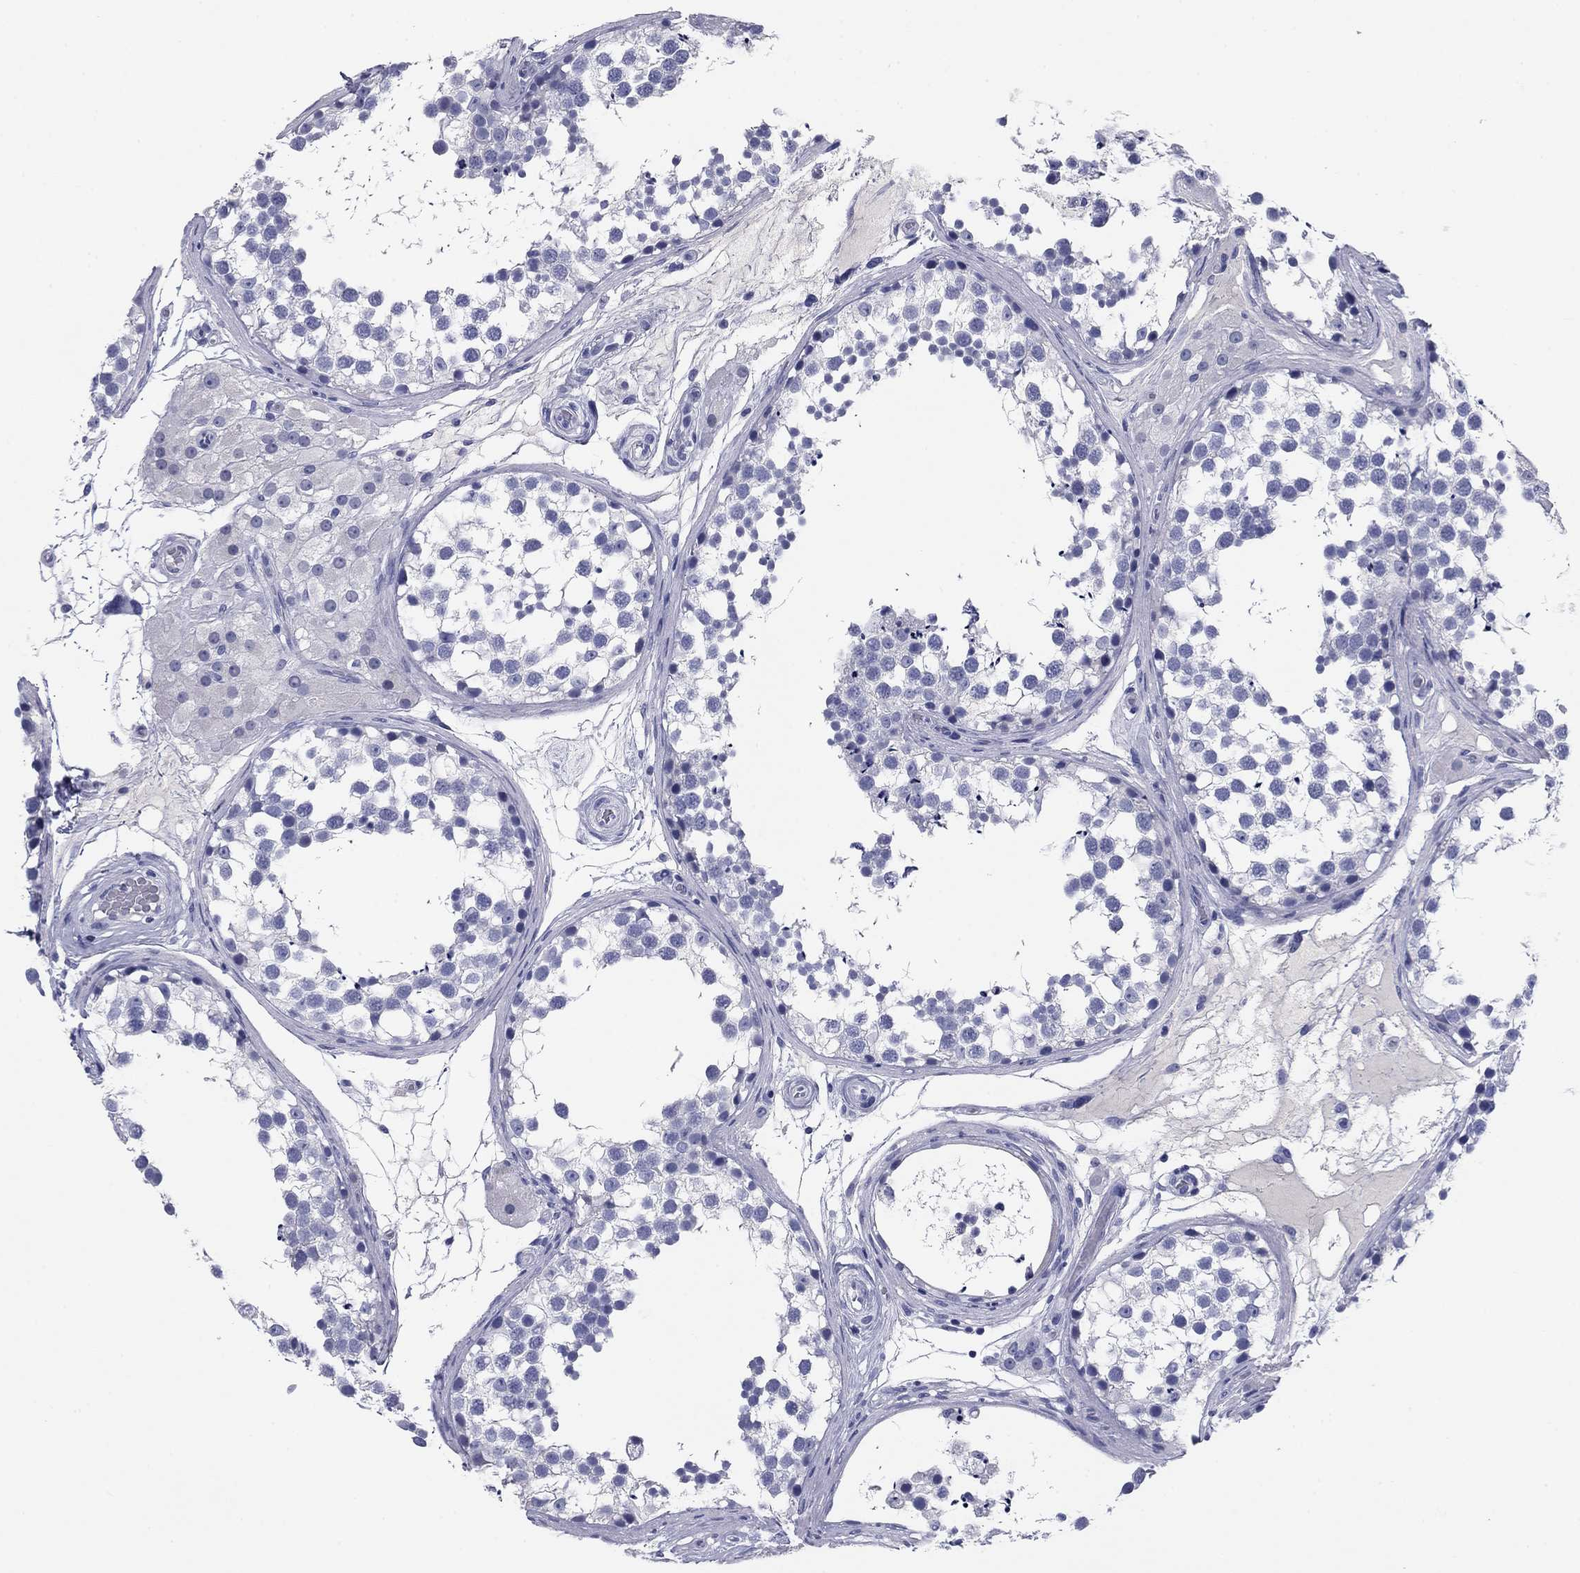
{"staining": {"intensity": "negative", "quantity": "none", "location": "none"}, "tissue": "testis", "cell_type": "Cells in seminiferous ducts", "image_type": "normal", "snomed": [{"axis": "morphology", "description": "Normal tissue, NOS"}, {"axis": "morphology", "description": "Seminoma, NOS"}, {"axis": "topography", "description": "Testis"}], "caption": "A high-resolution image shows immunohistochemistry staining of benign testis, which exhibits no significant positivity in cells in seminiferous ducts. Brightfield microscopy of IHC stained with DAB (3,3'-diaminobenzidine) (brown) and hematoxylin (blue), captured at high magnification.", "gene": "KCNH1", "patient": {"sex": "male", "age": 65}}